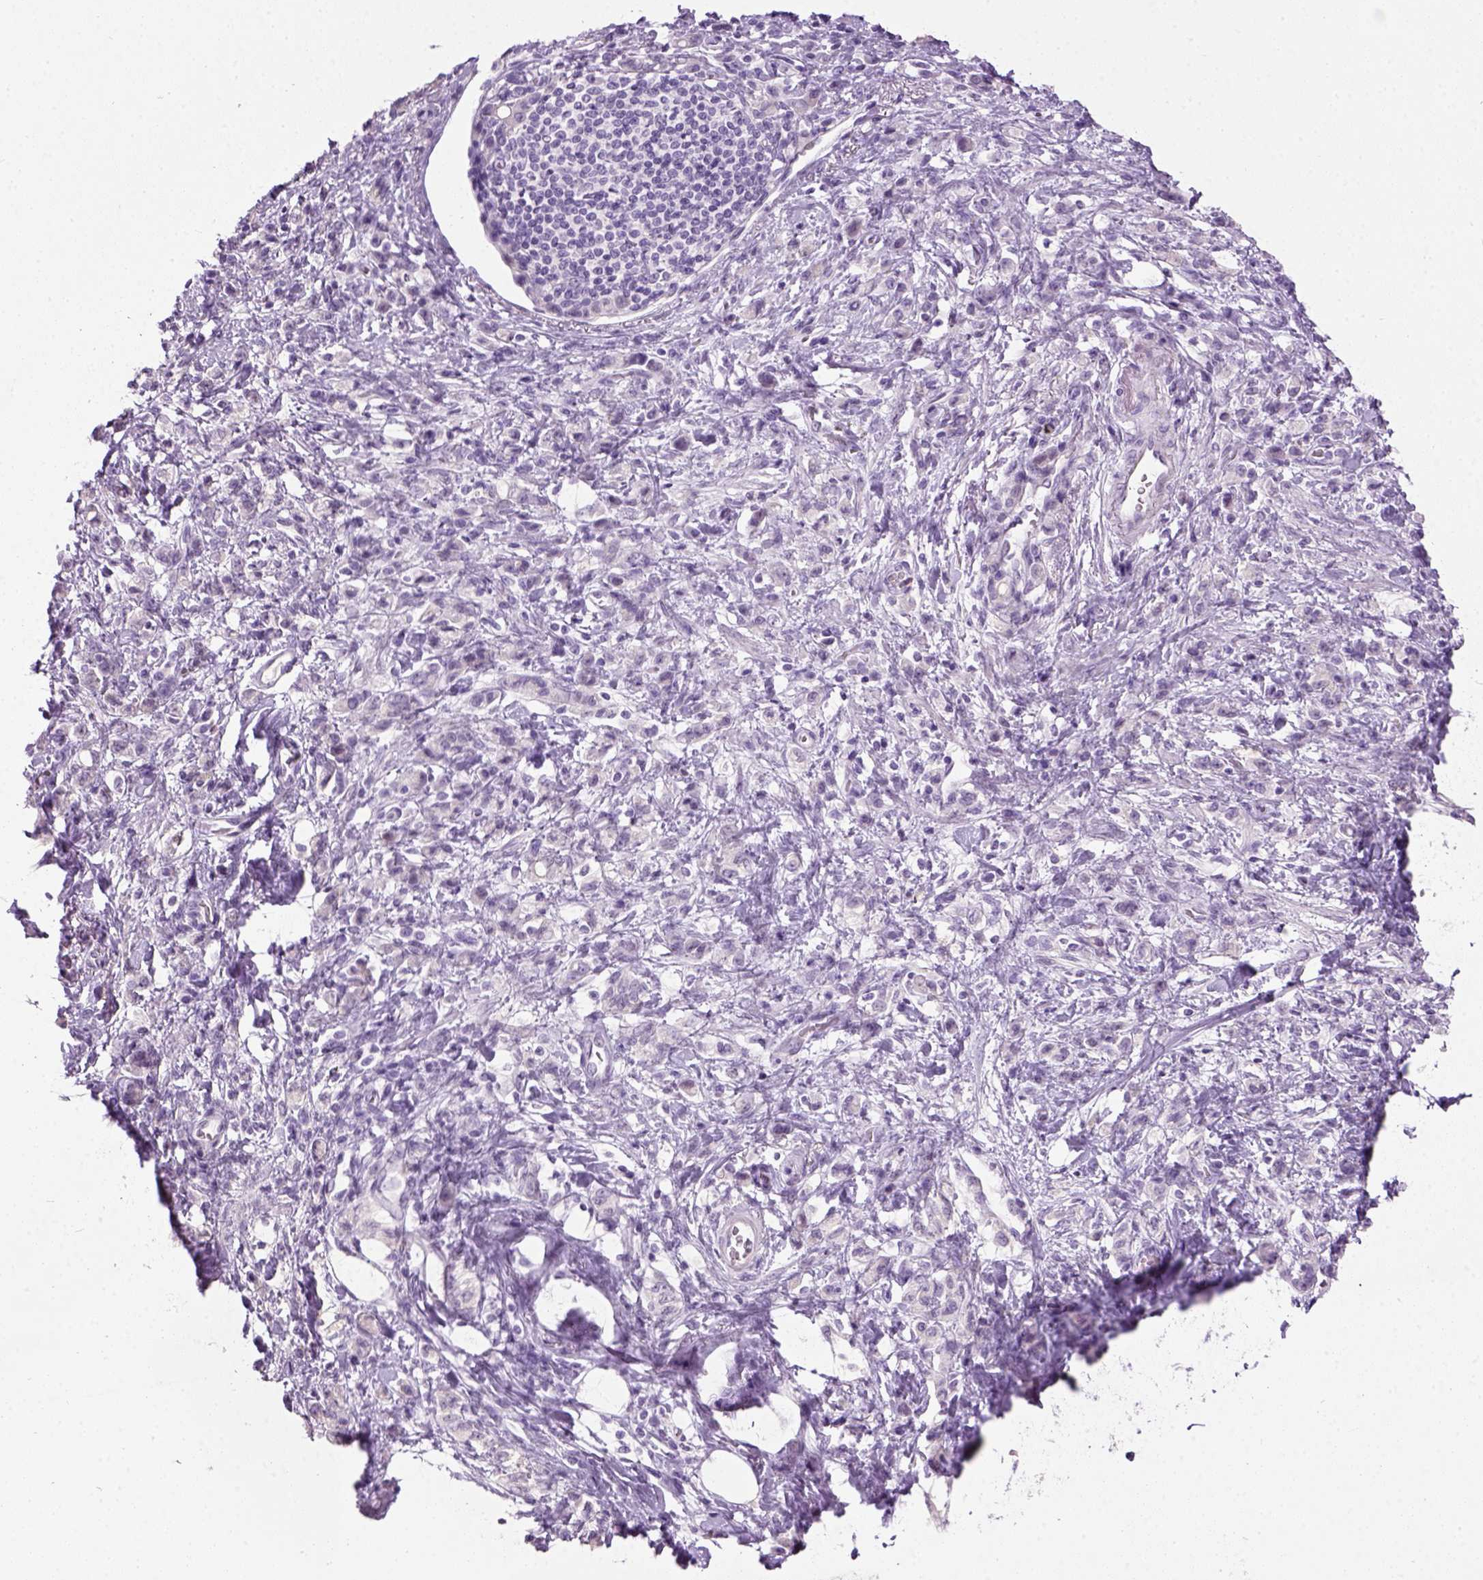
{"staining": {"intensity": "negative", "quantity": "none", "location": "none"}, "tissue": "stomach cancer", "cell_type": "Tumor cells", "image_type": "cancer", "snomed": [{"axis": "morphology", "description": "Adenocarcinoma, NOS"}, {"axis": "topography", "description": "Stomach"}], "caption": "Immunohistochemistry histopathology image of neoplastic tissue: human adenocarcinoma (stomach) stained with DAB exhibits no significant protein positivity in tumor cells.", "gene": "GABRB2", "patient": {"sex": "male", "age": 77}}